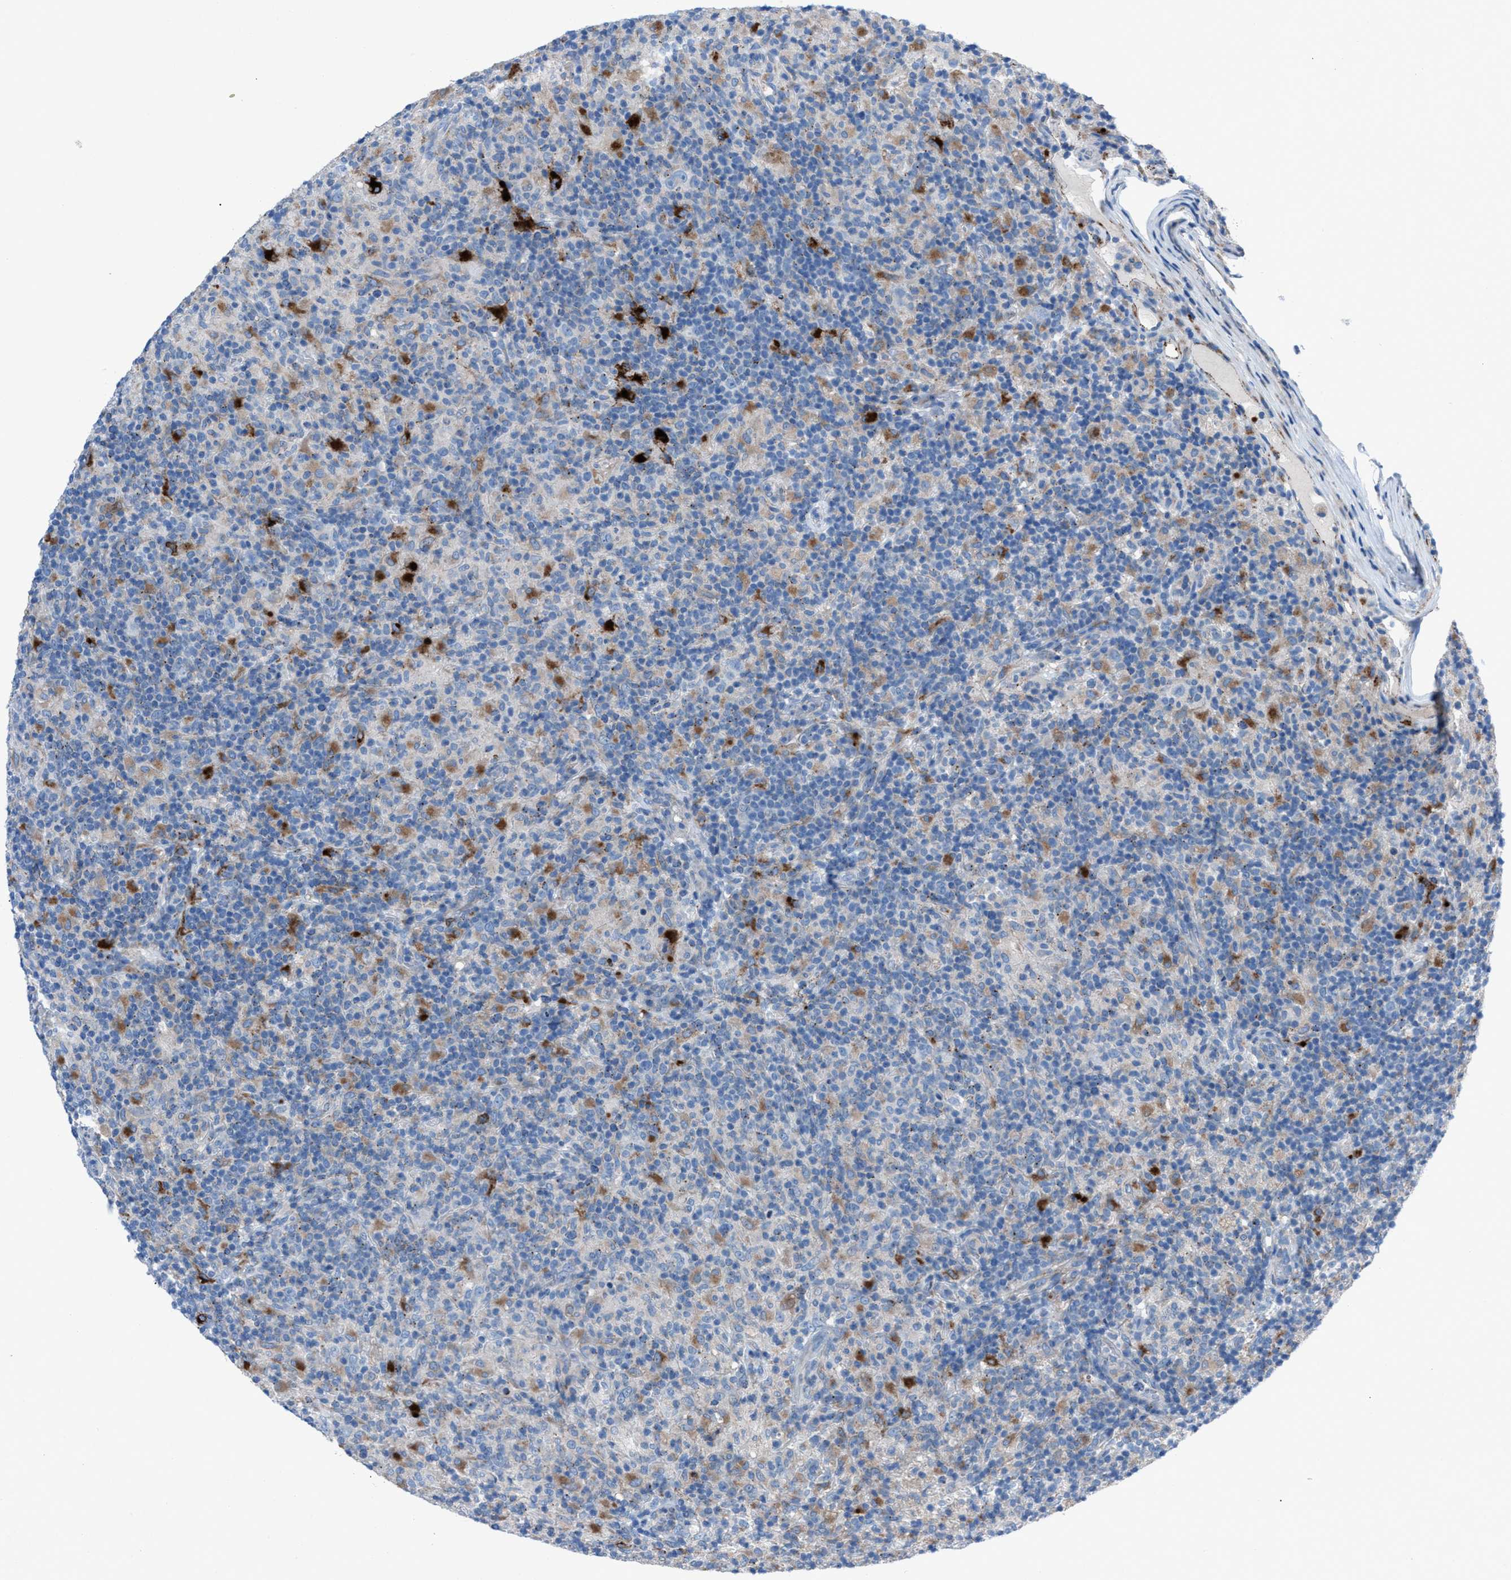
{"staining": {"intensity": "negative", "quantity": "none", "location": "none"}, "tissue": "lymphoma", "cell_type": "Tumor cells", "image_type": "cancer", "snomed": [{"axis": "morphology", "description": "Hodgkin's disease, NOS"}, {"axis": "topography", "description": "Lymph node"}], "caption": "Immunohistochemistry (IHC) of Hodgkin's disease shows no expression in tumor cells. The staining is performed using DAB brown chromogen with nuclei counter-stained in using hematoxylin.", "gene": "CD1B", "patient": {"sex": "male", "age": 70}}